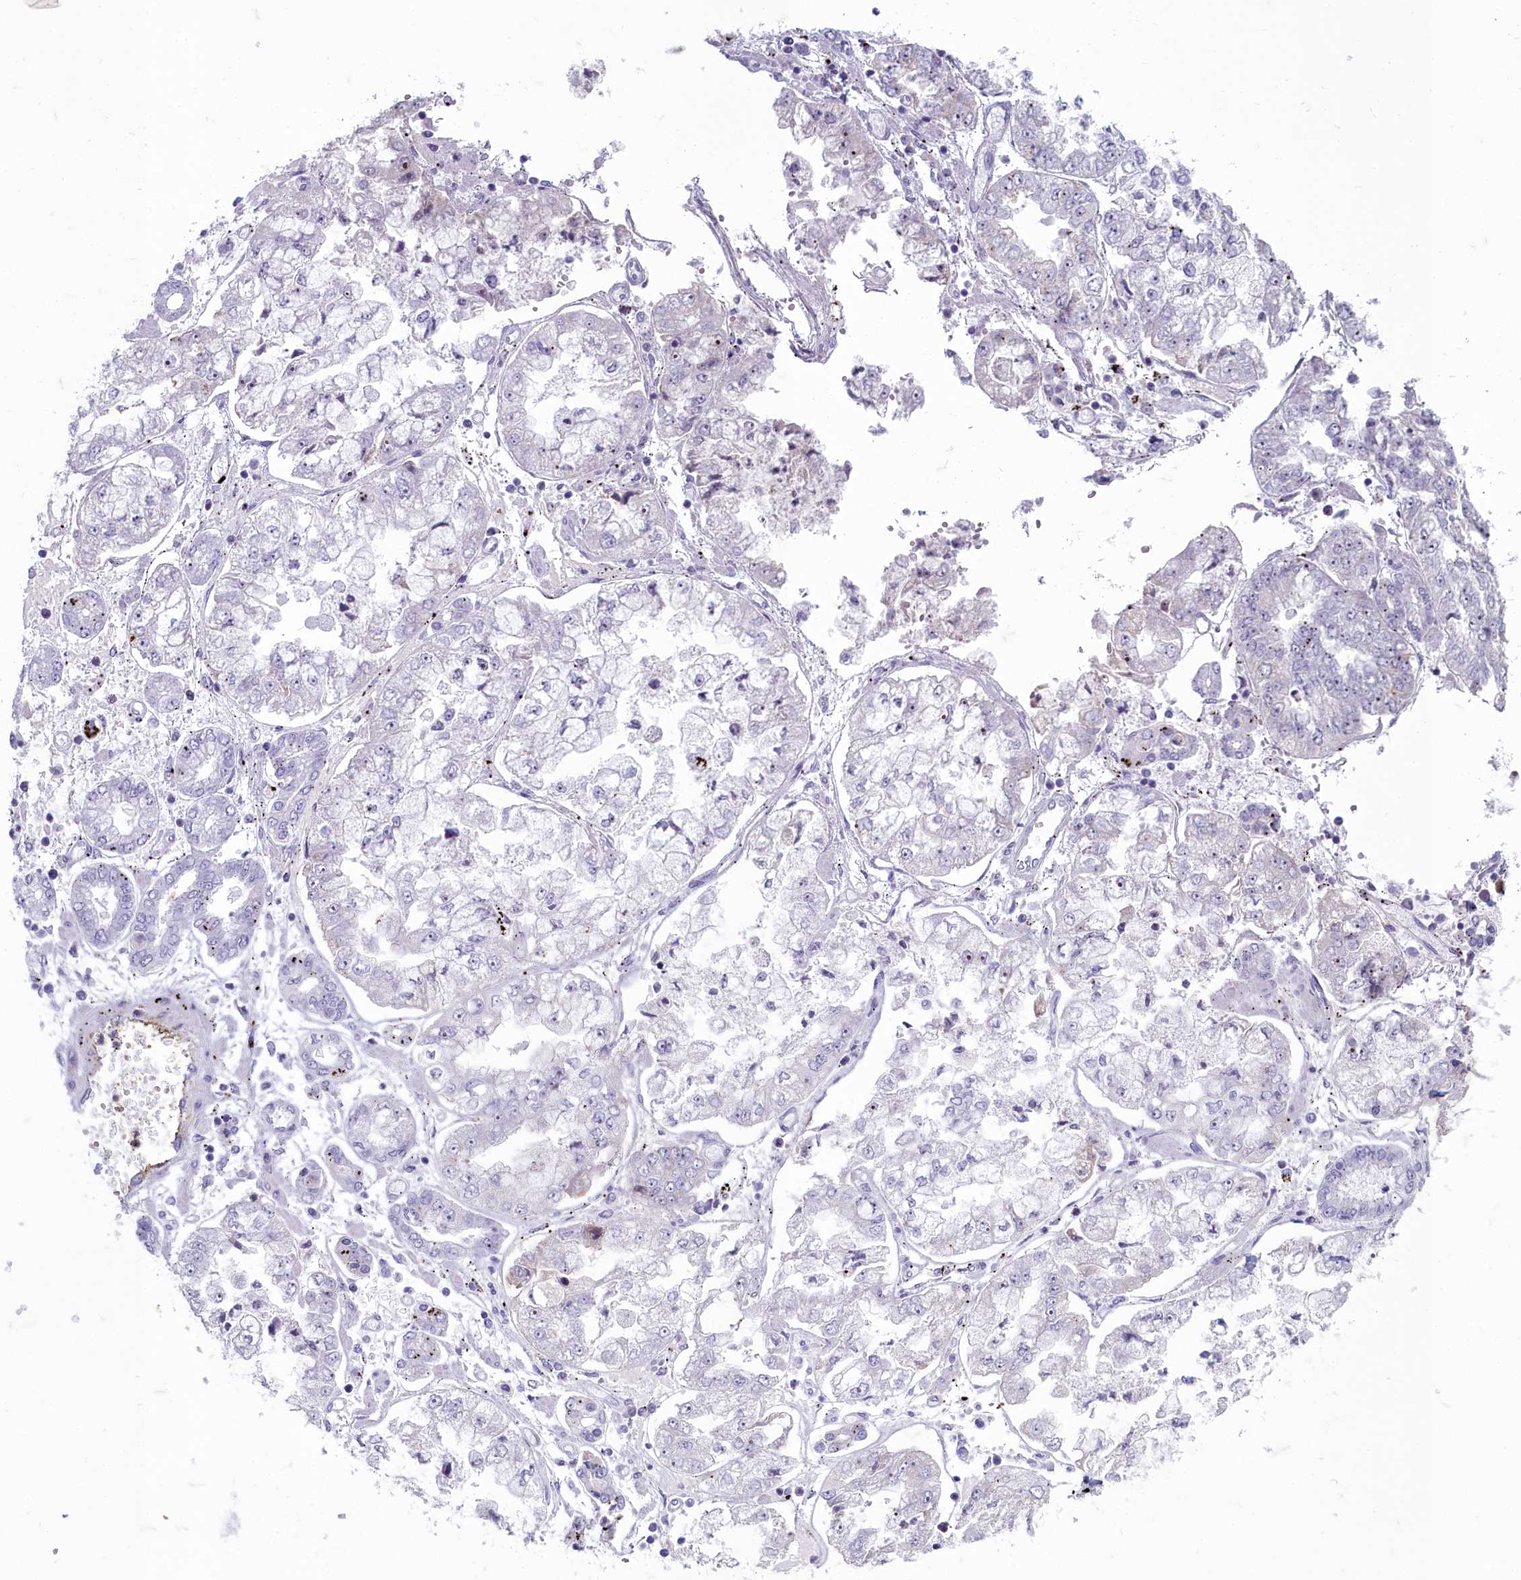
{"staining": {"intensity": "negative", "quantity": "none", "location": "none"}, "tissue": "stomach cancer", "cell_type": "Tumor cells", "image_type": "cancer", "snomed": [{"axis": "morphology", "description": "Adenocarcinoma, NOS"}, {"axis": "topography", "description": "Stomach"}], "caption": "The photomicrograph displays no staining of tumor cells in stomach cancer (adenocarcinoma).", "gene": "INSYN2A", "patient": {"sex": "male", "age": 76}}